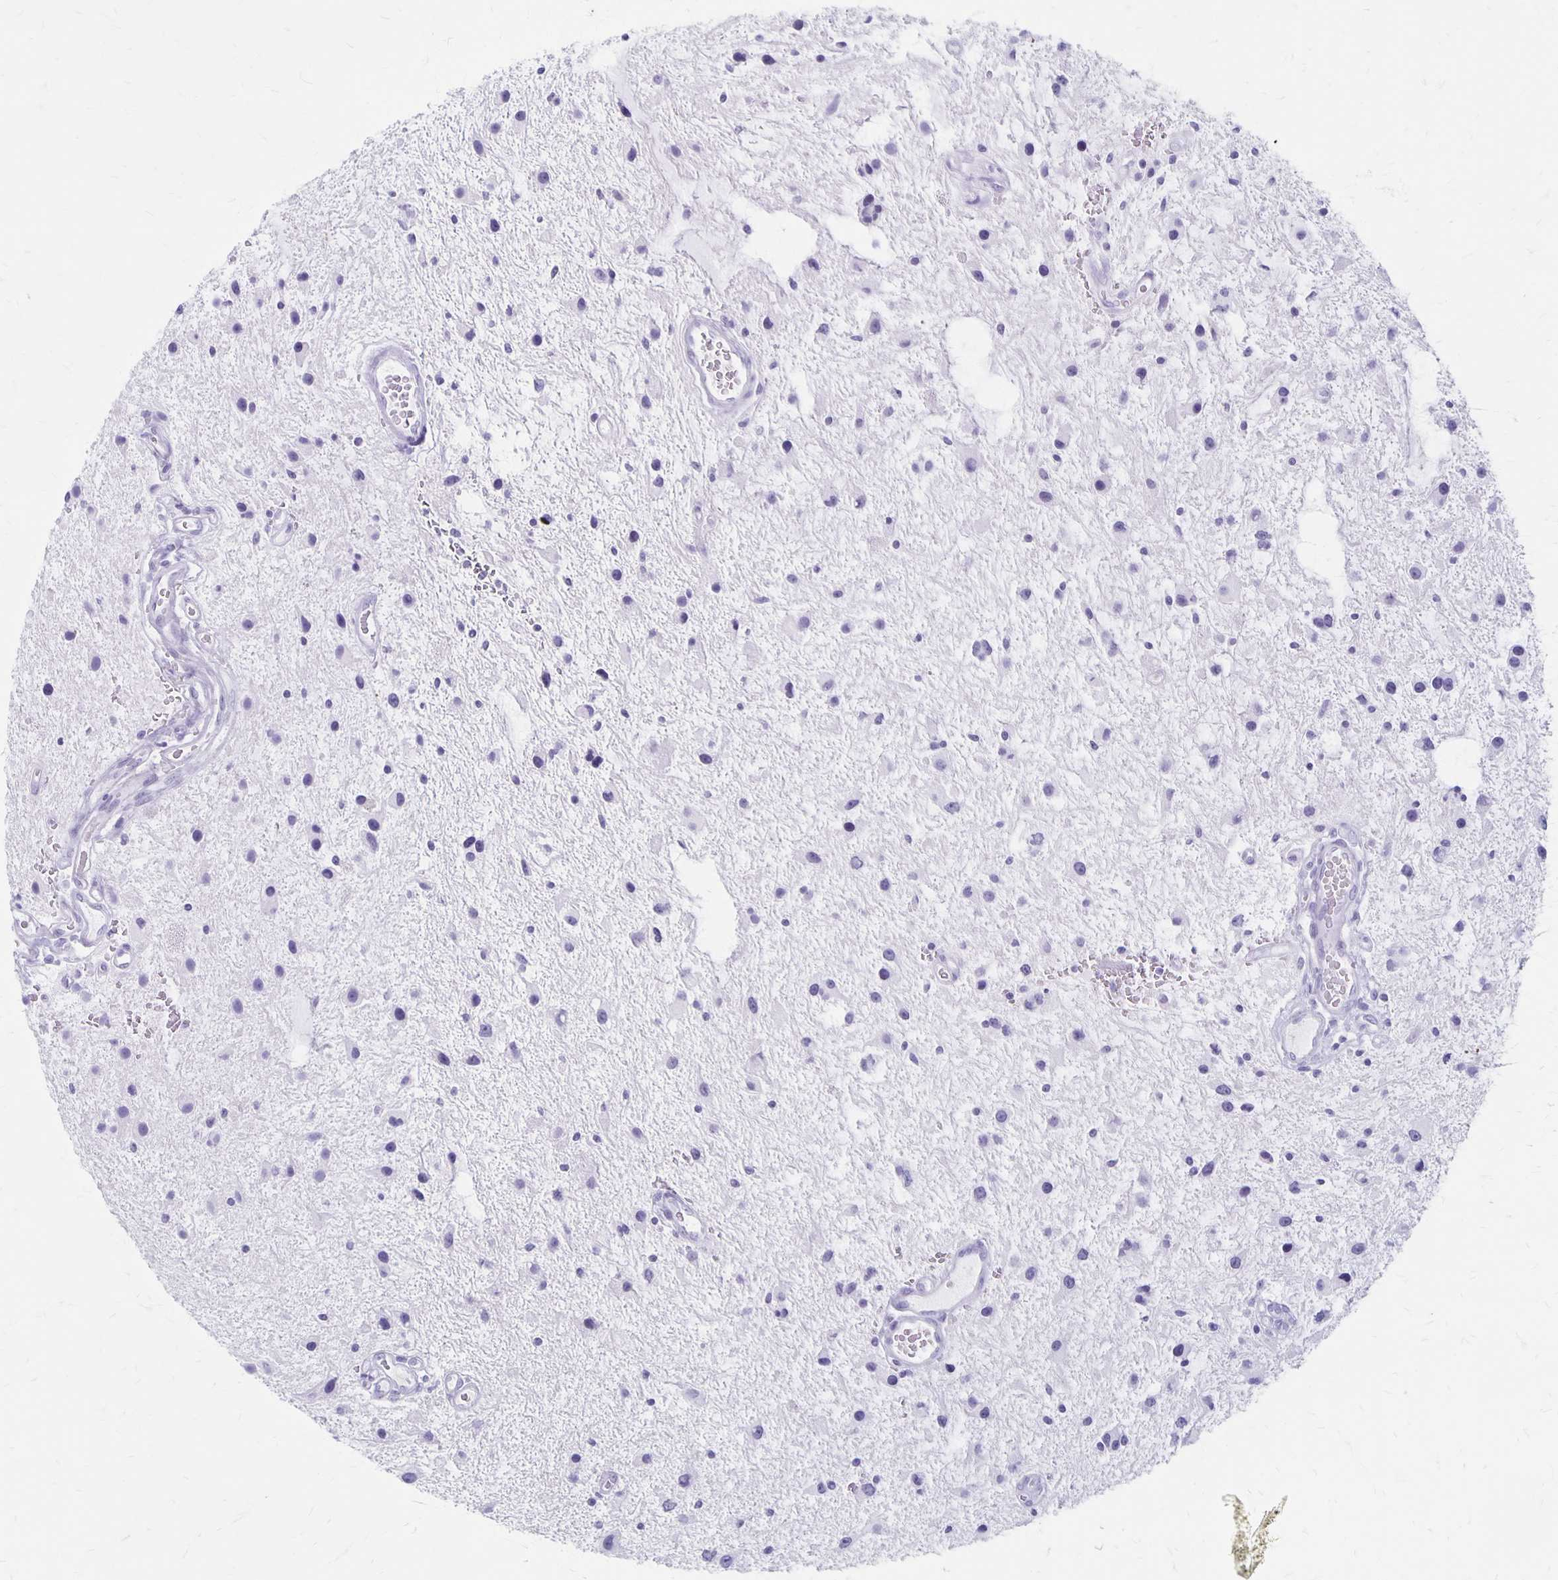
{"staining": {"intensity": "negative", "quantity": "none", "location": "none"}, "tissue": "glioma", "cell_type": "Tumor cells", "image_type": "cancer", "snomed": [{"axis": "morphology", "description": "Glioma, malignant, Low grade"}, {"axis": "topography", "description": "Cerebellum"}], "caption": "IHC image of glioma stained for a protein (brown), which exhibits no staining in tumor cells.", "gene": "MAGEC2", "patient": {"sex": "female", "age": 14}}